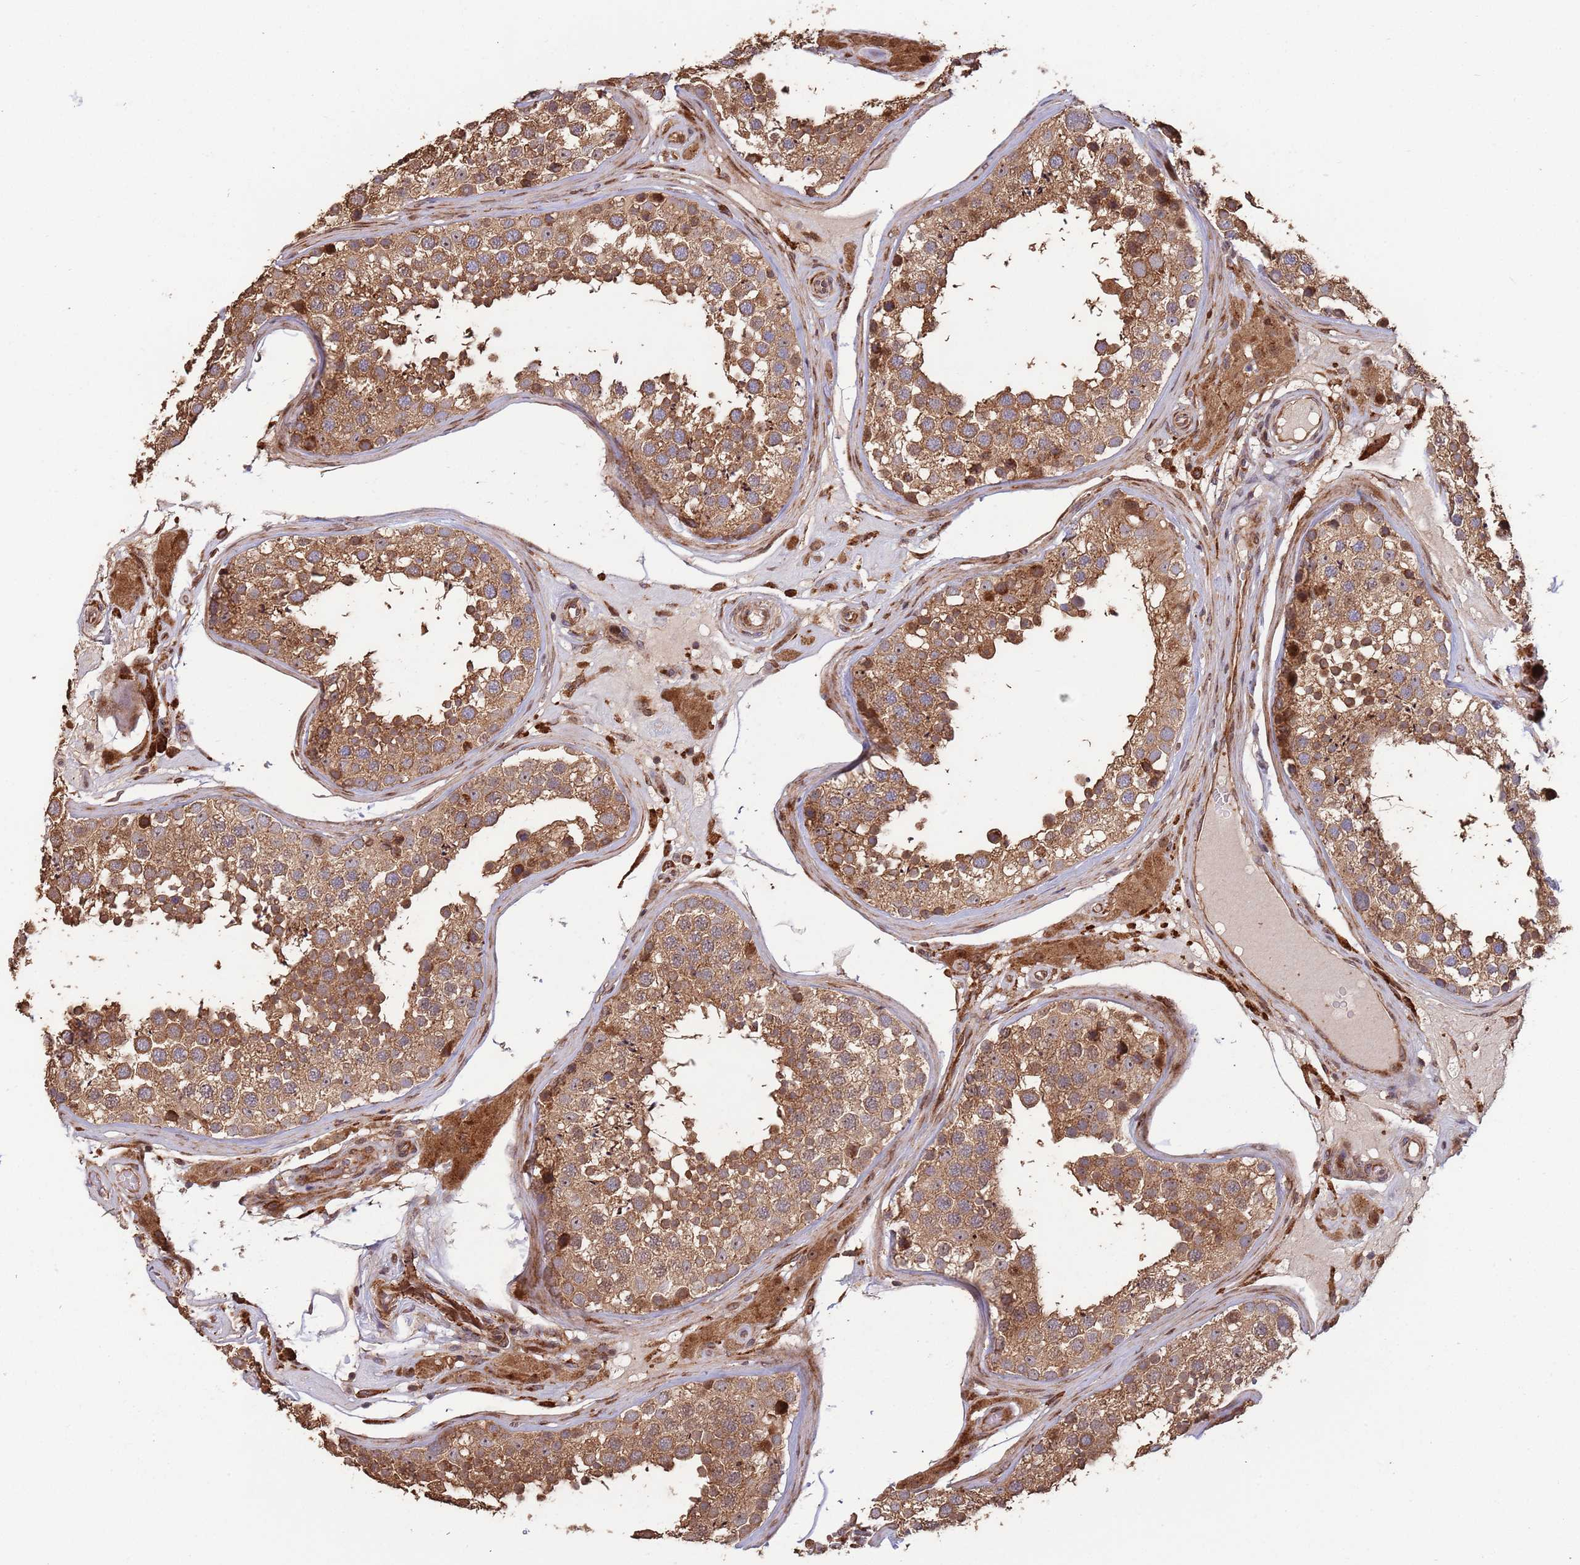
{"staining": {"intensity": "moderate", "quantity": ">75%", "location": "cytoplasmic/membranous"}, "tissue": "testis", "cell_type": "Cells in seminiferous ducts", "image_type": "normal", "snomed": [{"axis": "morphology", "description": "Normal tissue, NOS"}, {"axis": "topography", "description": "Testis"}], "caption": "Immunohistochemistry (IHC) photomicrograph of unremarkable testis: testis stained using IHC demonstrates medium levels of moderate protein expression localized specifically in the cytoplasmic/membranous of cells in seminiferous ducts, appearing as a cytoplasmic/membranous brown color.", "gene": "ZNF428", "patient": {"sex": "male", "age": 46}}